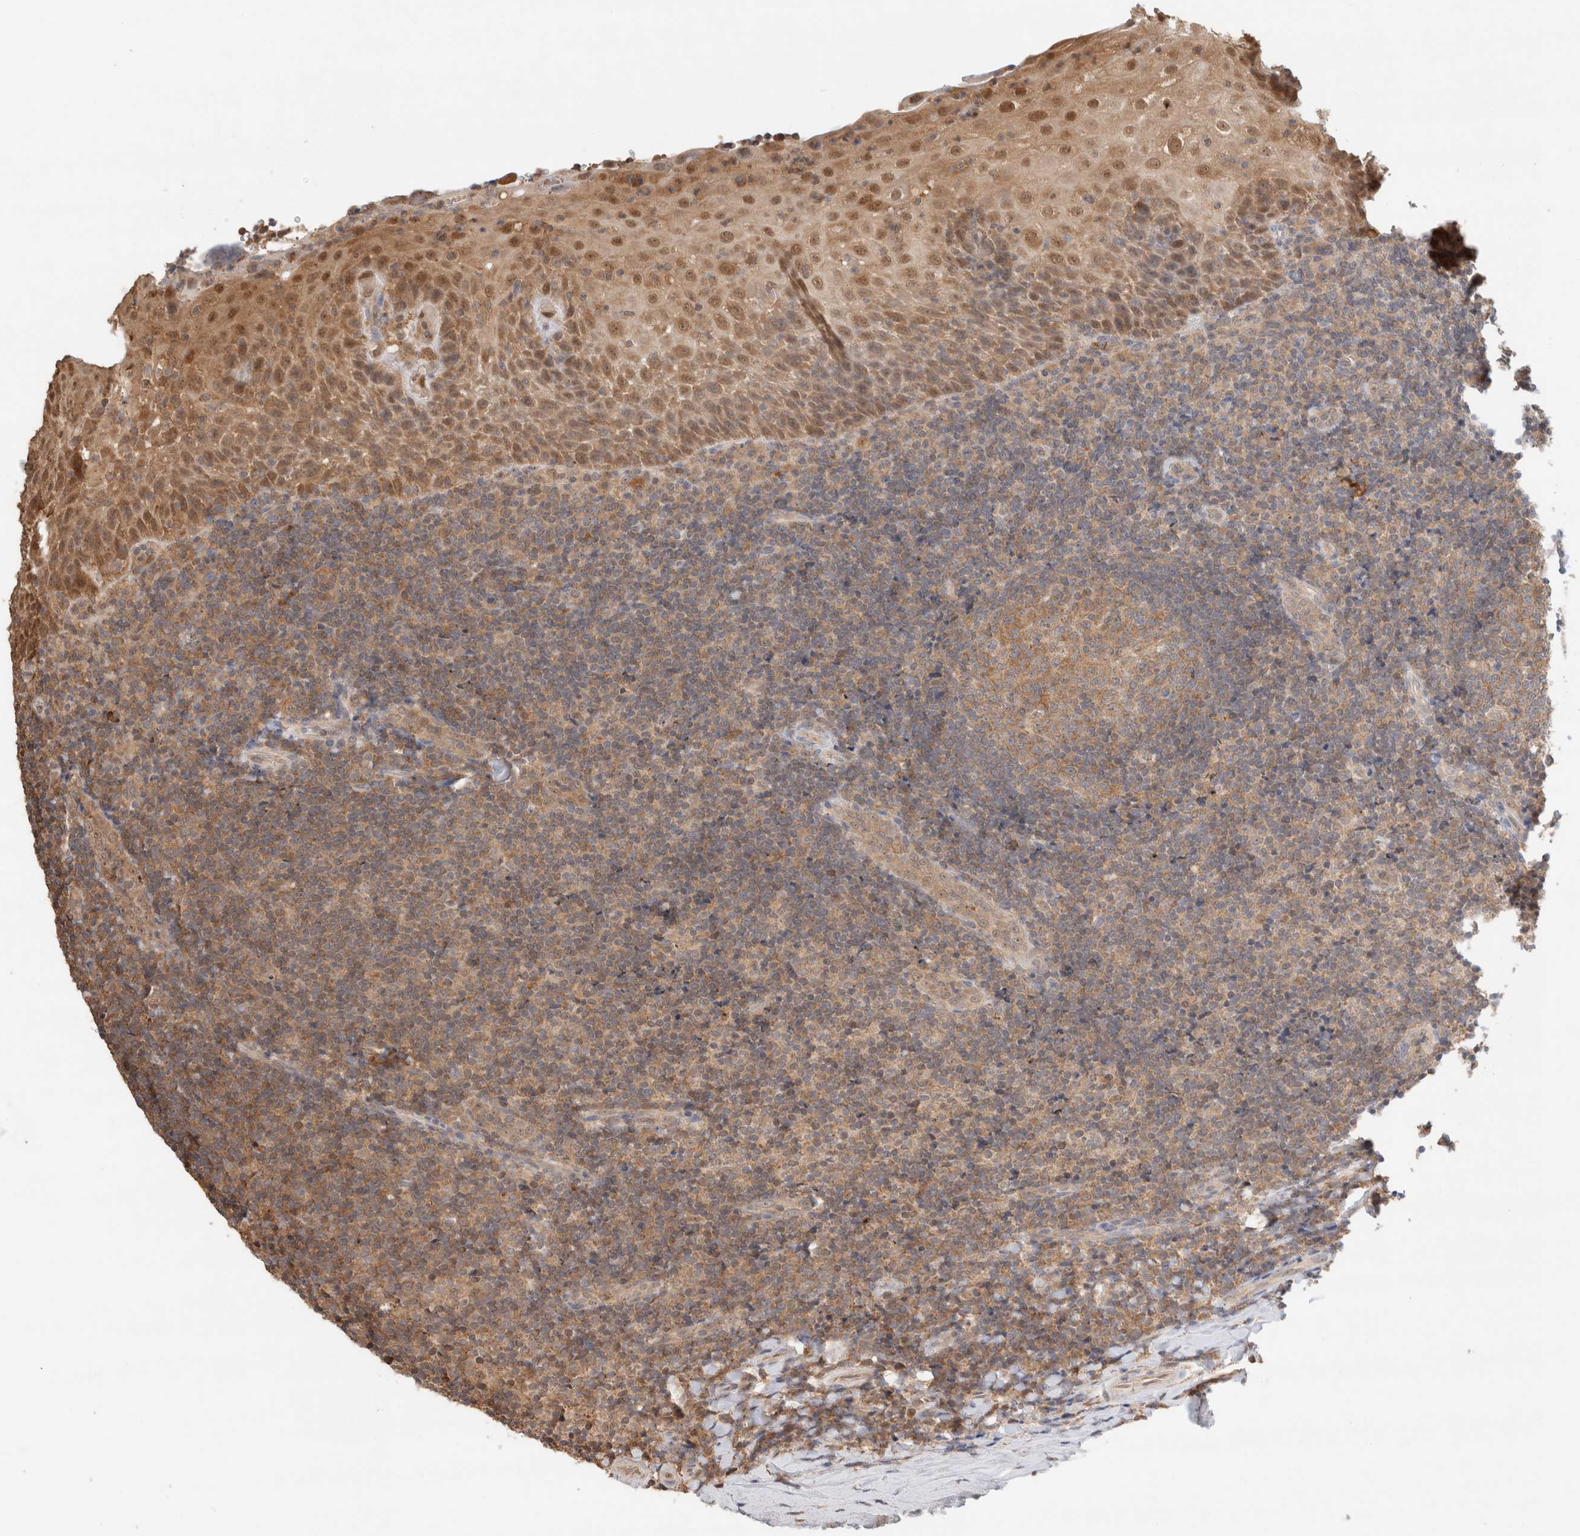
{"staining": {"intensity": "moderate", "quantity": ">75%", "location": "cytoplasmic/membranous"}, "tissue": "tonsil", "cell_type": "Germinal center cells", "image_type": "normal", "snomed": [{"axis": "morphology", "description": "Normal tissue, NOS"}, {"axis": "topography", "description": "Tonsil"}], "caption": "Immunohistochemical staining of normal tonsil shows moderate cytoplasmic/membranous protein staining in approximately >75% of germinal center cells. (DAB = brown stain, brightfield microscopy at high magnification).", "gene": "CA13", "patient": {"sex": "male", "age": 37}}